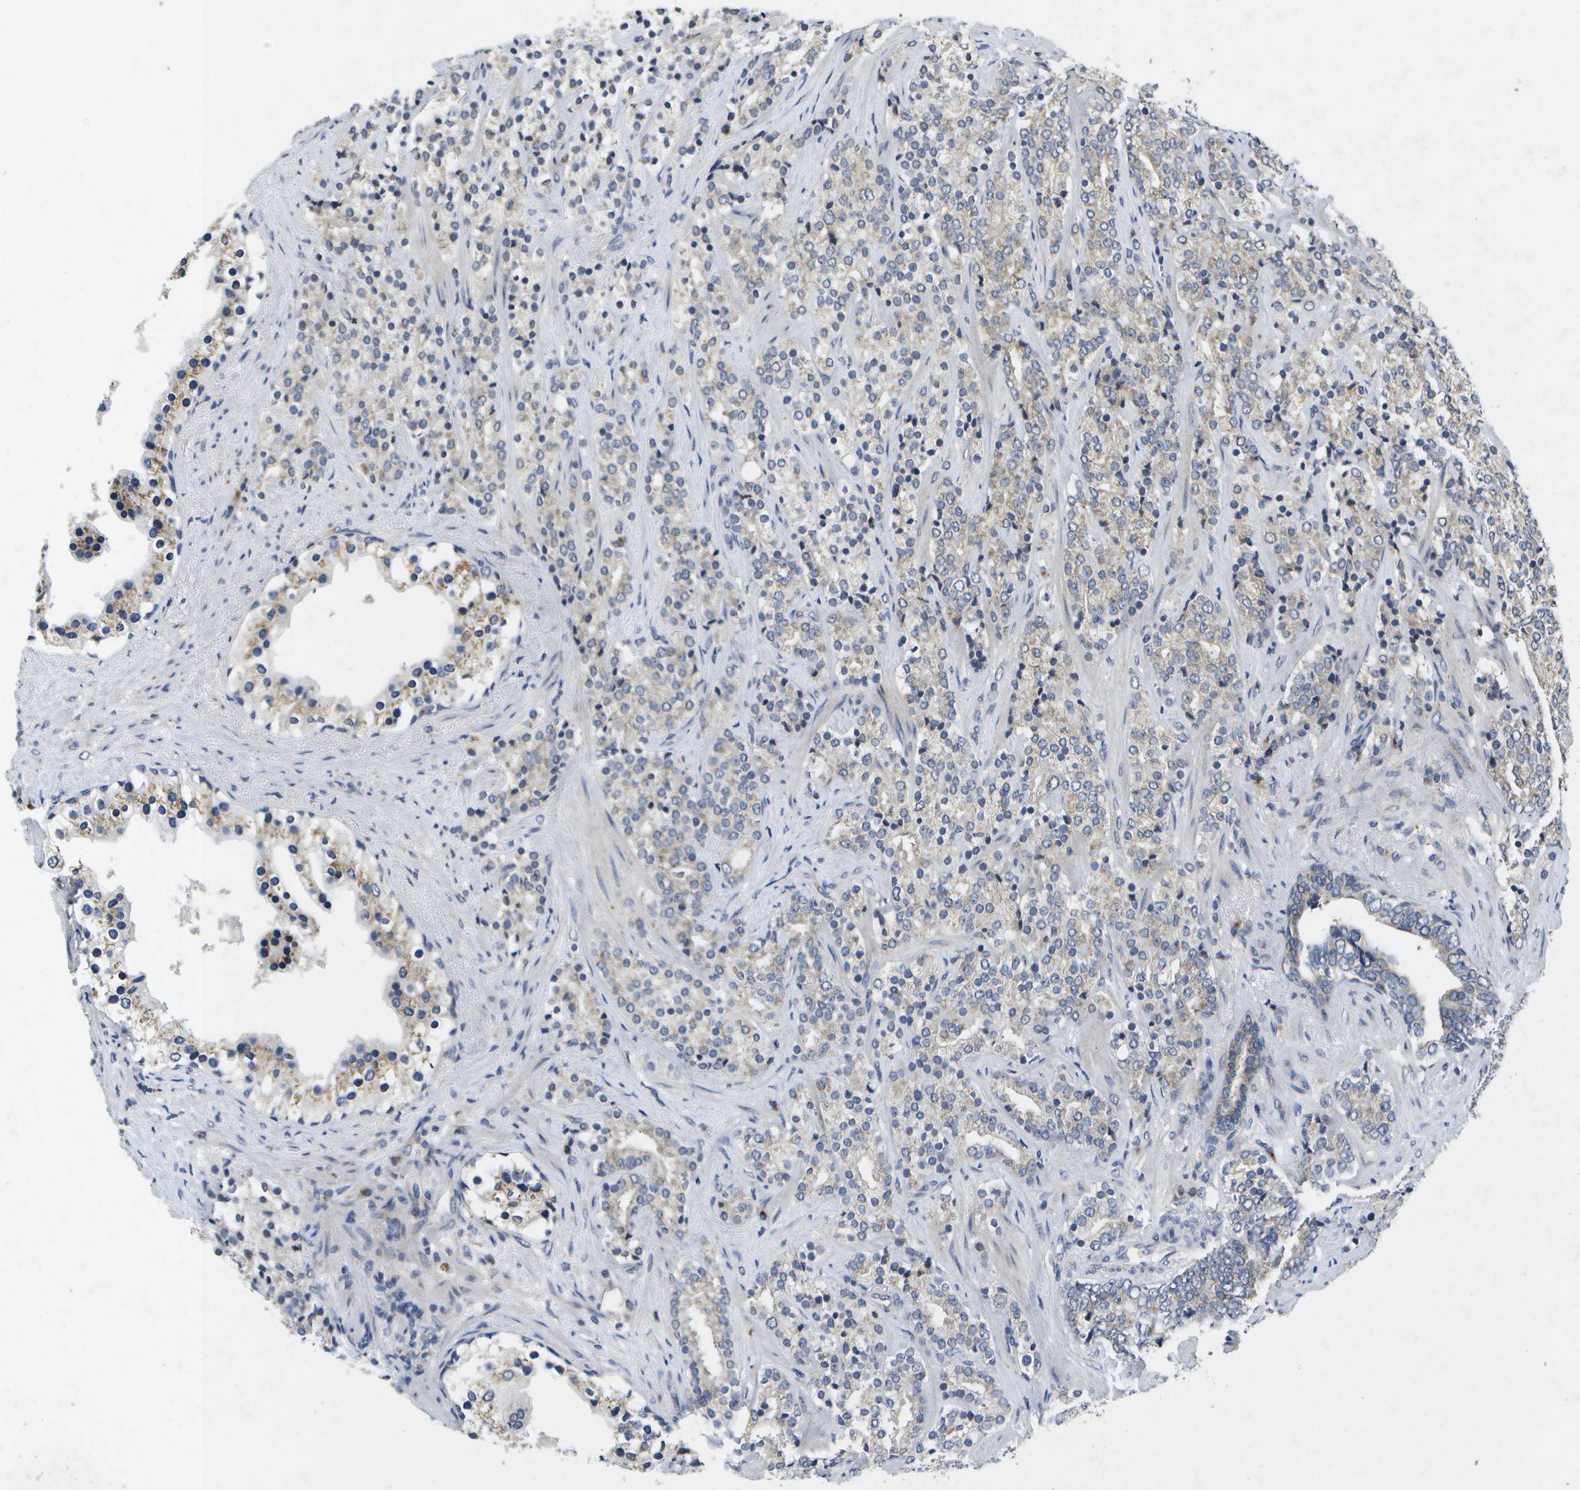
{"staining": {"intensity": "weak", "quantity": "<25%", "location": "cytoplasmic/membranous"}, "tissue": "prostate cancer", "cell_type": "Tumor cells", "image_type": "cancer", "snomed": [{"axis": "morphology", "description": "Adenocarcinoma, High grade"}, {"axis": "topography", "description": "Prostate"}], "caption": "Prostate adenocarcinoma (high-grade) was stained to show a protein in brown. There is no significant staining in tumor cells.", "gene": "KDELR1", "patient": {"sex": "male", "age": 71}}